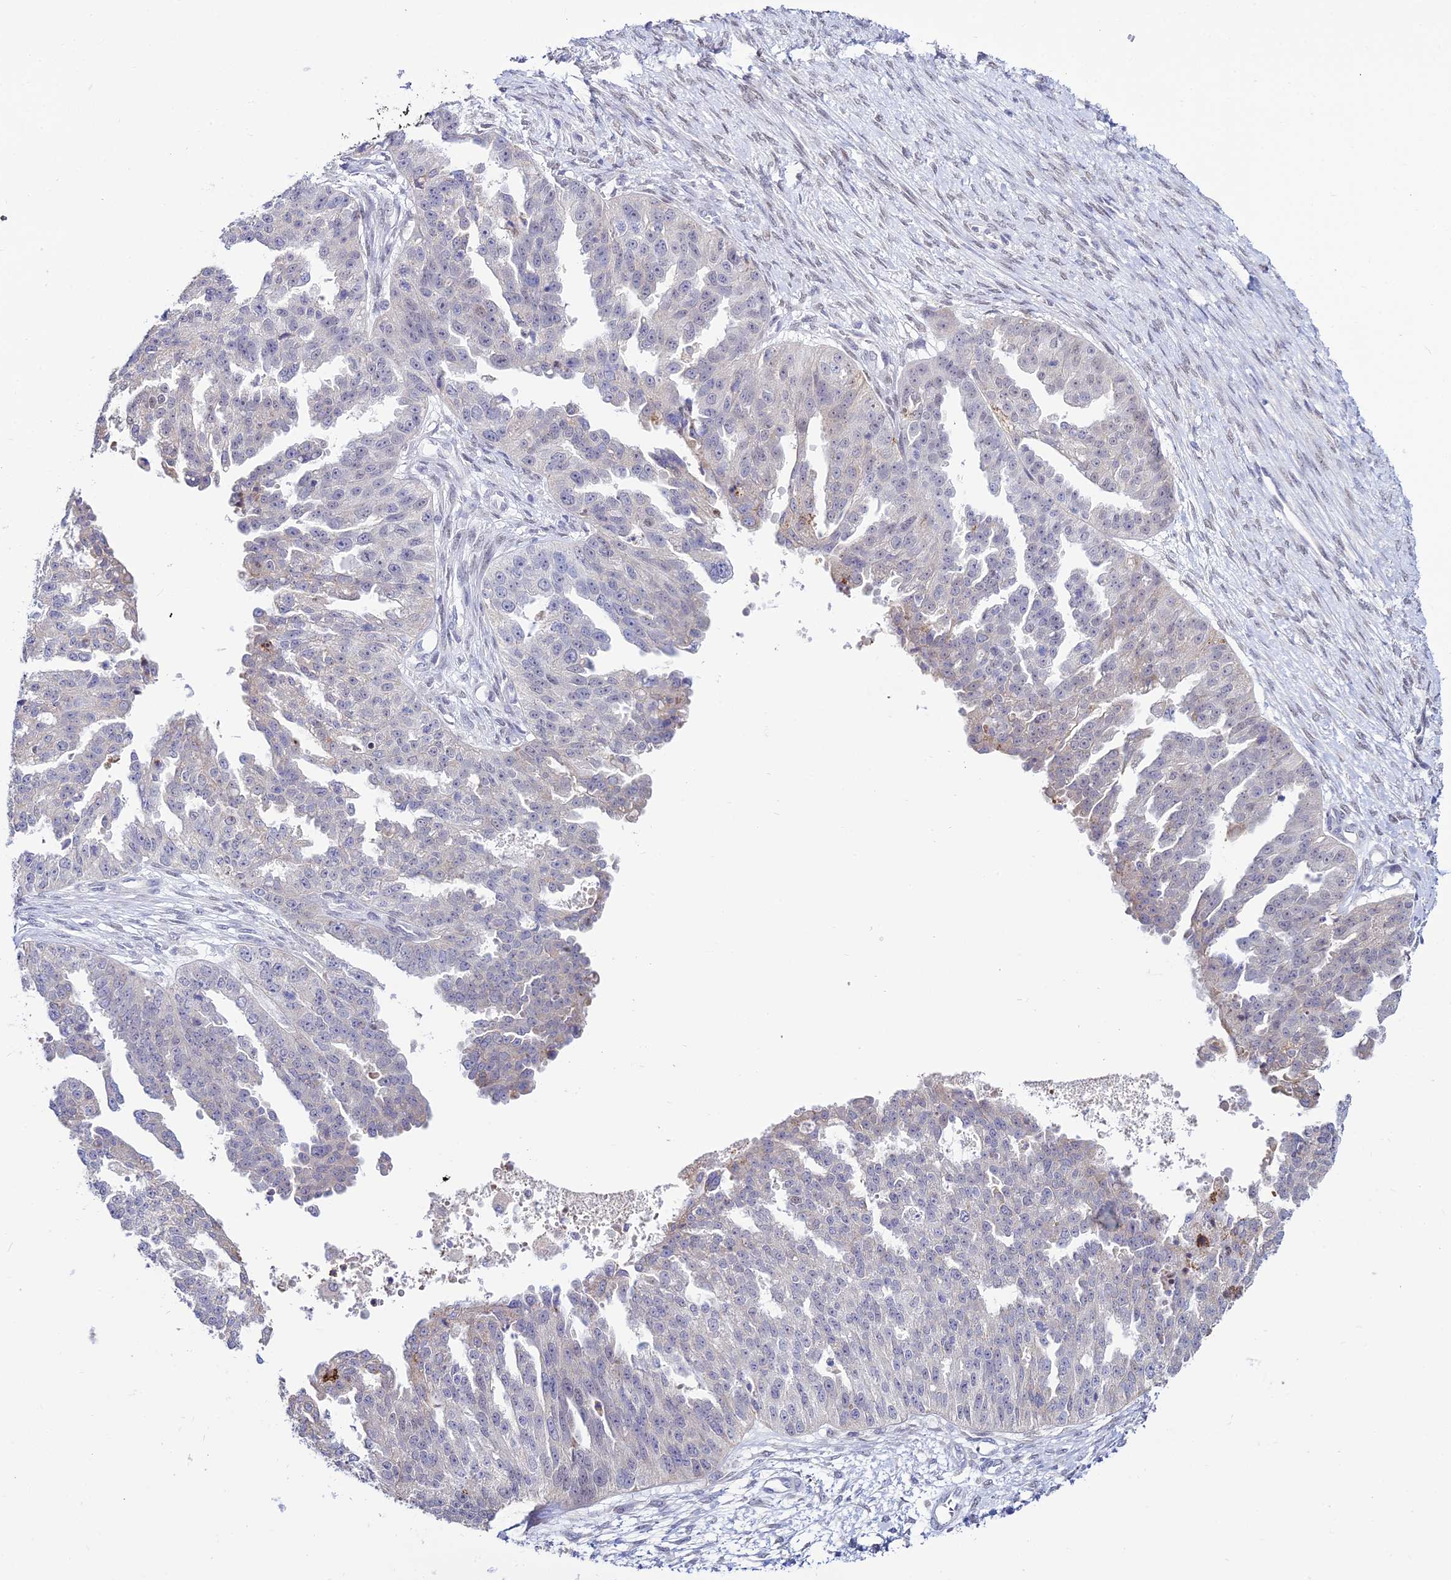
{"staining": {"intensity": "negative", "quantity": "none", "location": "none"}, "tissue": "ovarian cancer", "cell_type": "Tumor cells", "image_type": "cancer", "snomed": [{"axis": "morphology", "description": "Cystadenocarcinoma, serous, NOS"}, {"axis": "topography", "description": "Ovary"}], "caption": "This image is of ovarian cancer stained with immunohistochemistry (IHC) to label a protein in brown with the nuclei are counter-stained blue. There is no expression in tumor cells.", "gene": "C6orf163", "patient": {"sex": "female", "age": 58}}